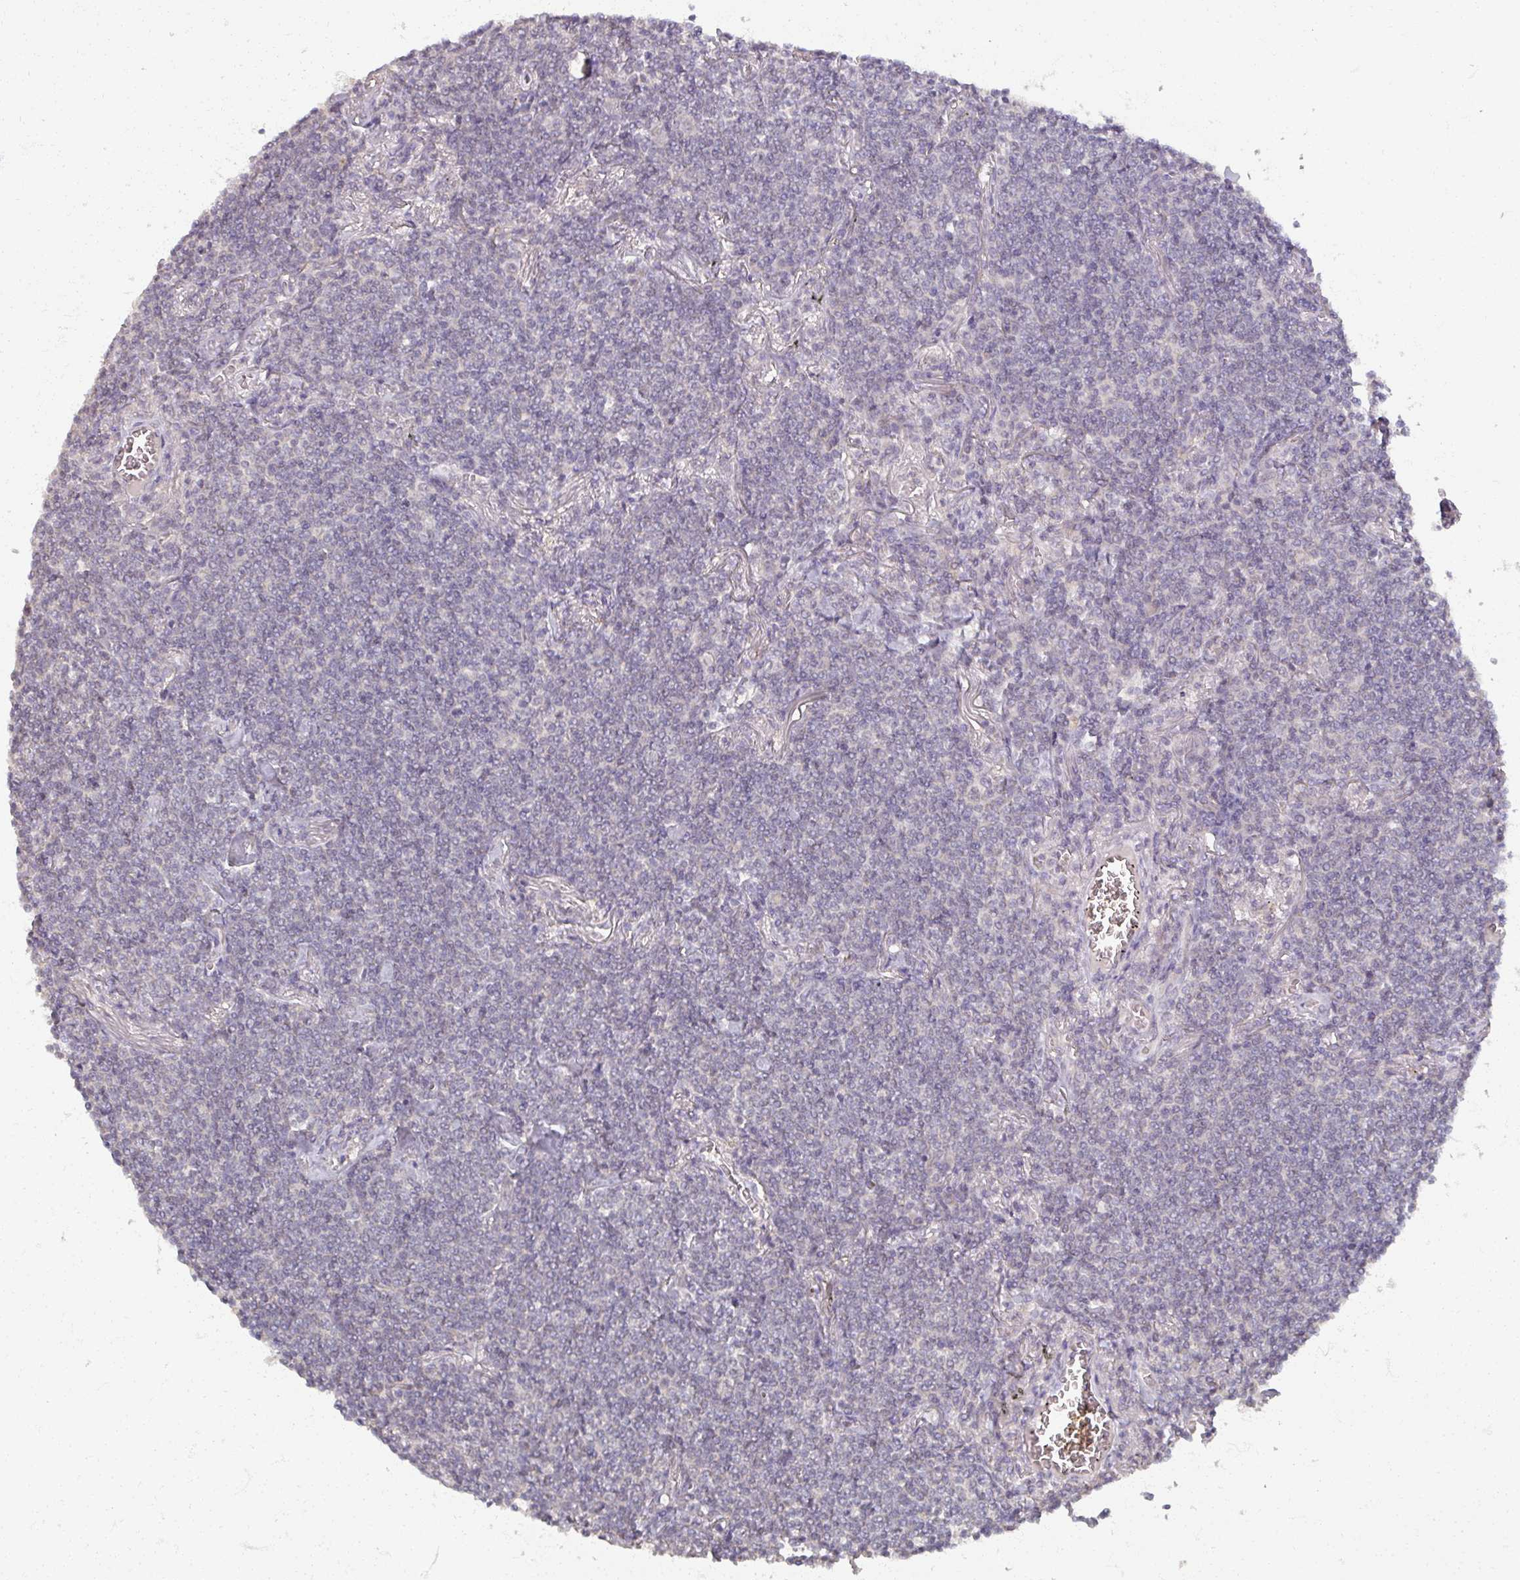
{"staining": {"intensity": "negative", "quantity": "none", "location": "none"}, "tissue": "lymphoma", "cell_type": "Tumor cells", "image_type": "cancer", "snomed": [{"axis": "morphology", "description": "Malignant lymphoma, non-Hodgkin's type, Low grade"}, {"axis": "topography", "description": "Lung"}], "caption": "DAB (3,3'-diaminobenzidine) immunohistochemical staining of low-grade malignant lymphoma, non-Hodgkin's type demonstrates no significant staining in tumor cells.", "gene": "SOX11", "patient": {"sex": "female", "age": 71}}